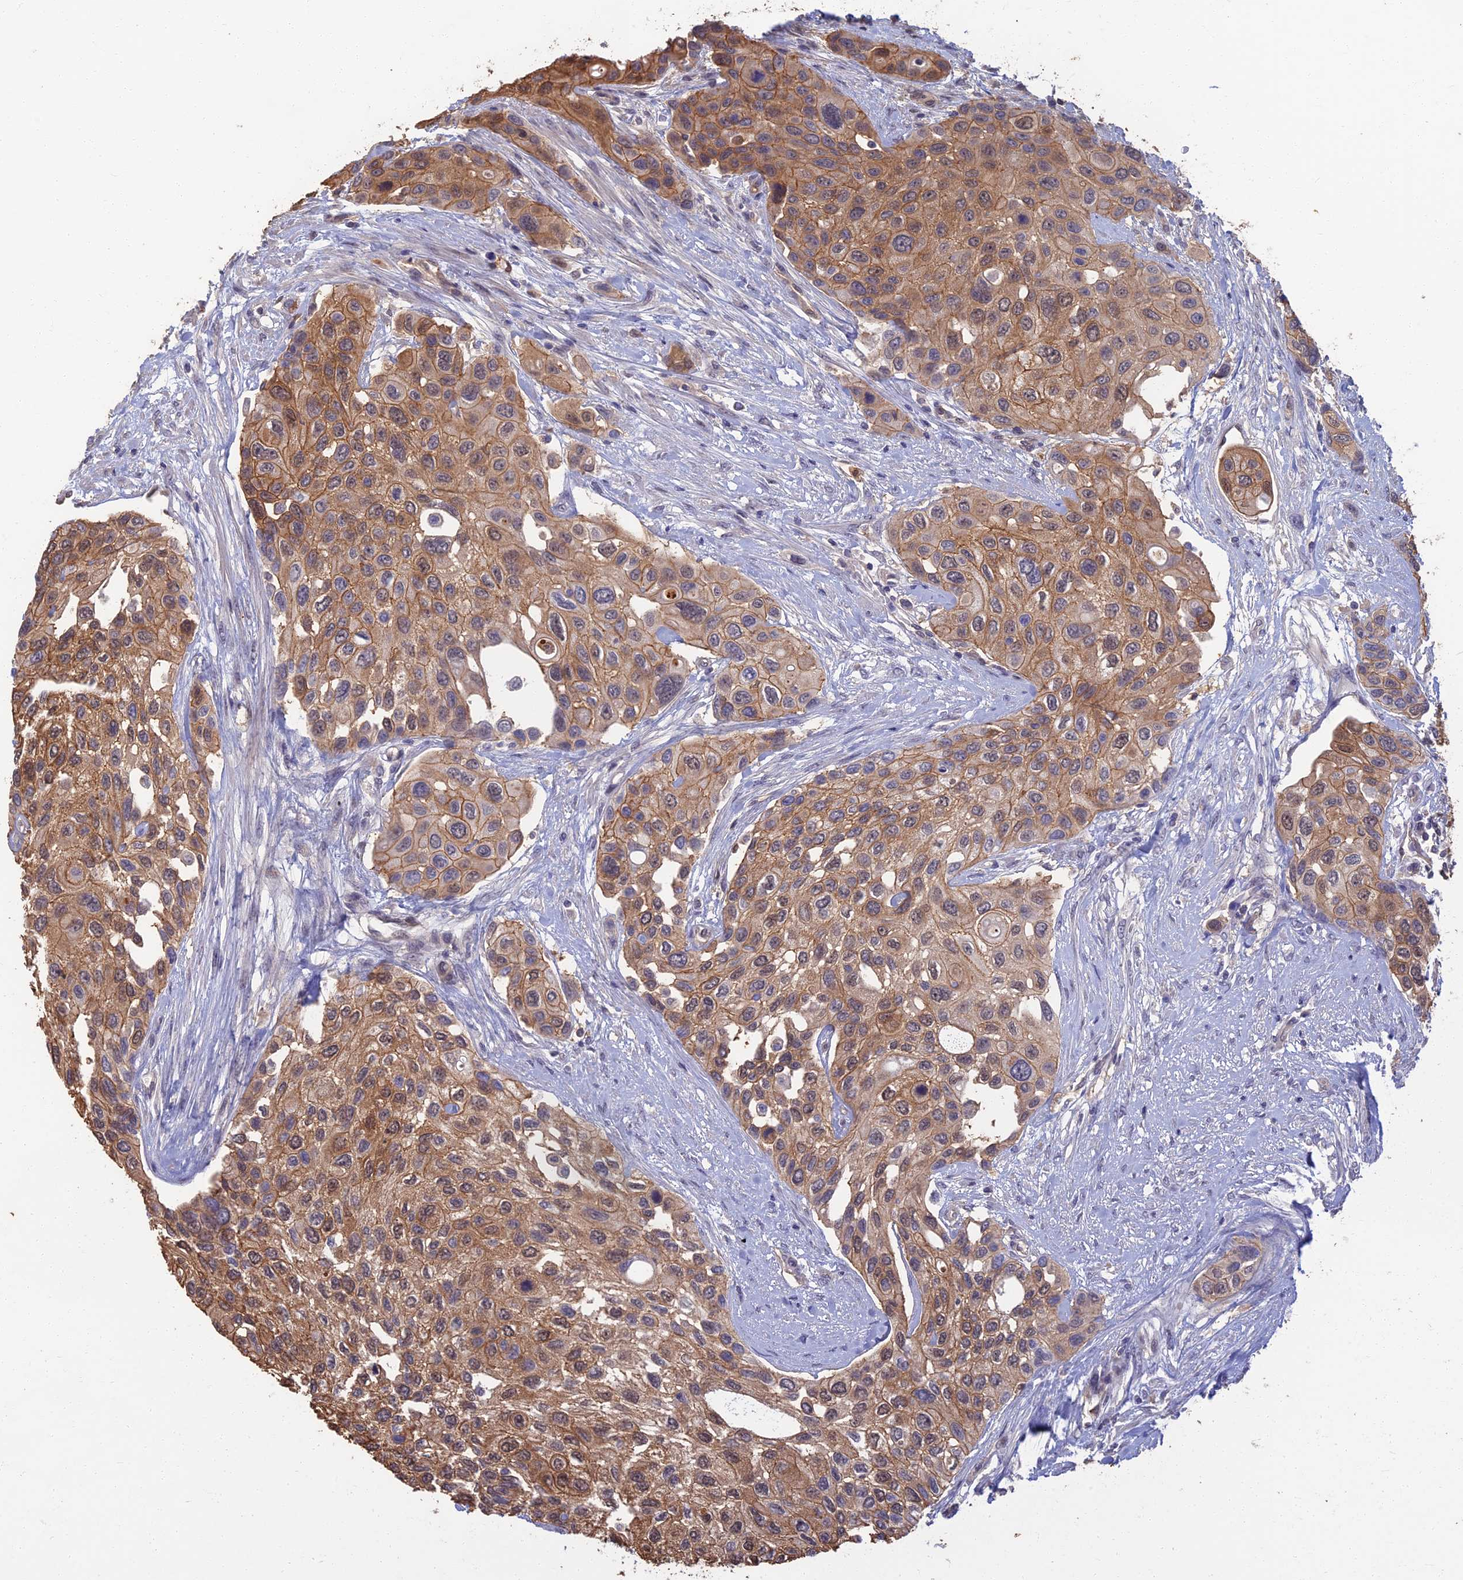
{"staining": {"intensity": "moderate", "quantity": ">75%", "location": "cytoplasmic/membranous"}, "tissue": "urothelial cancer", "cell_type": "Tumor cells", "image_type": "cancer", "snomed": [{"axis": "morphology", "description": "Normal tissue, NOS"}, {"axis": "morphology", "description": "Urothelial carcinoma, High grade"}, {"axis": "topography", "description": "Vascular tissue"}, {"axis": "topography", "description": "Urinary bladder"}], "caption": "This histopathology image shows IHC staining of high-grade urothelial carcinoma, with medium moderate cytoplasmic/membranous positivity in about >75% of tumor cells.", "gene": "LRRN3", "patient": {"sex": "female", "age": 56}}